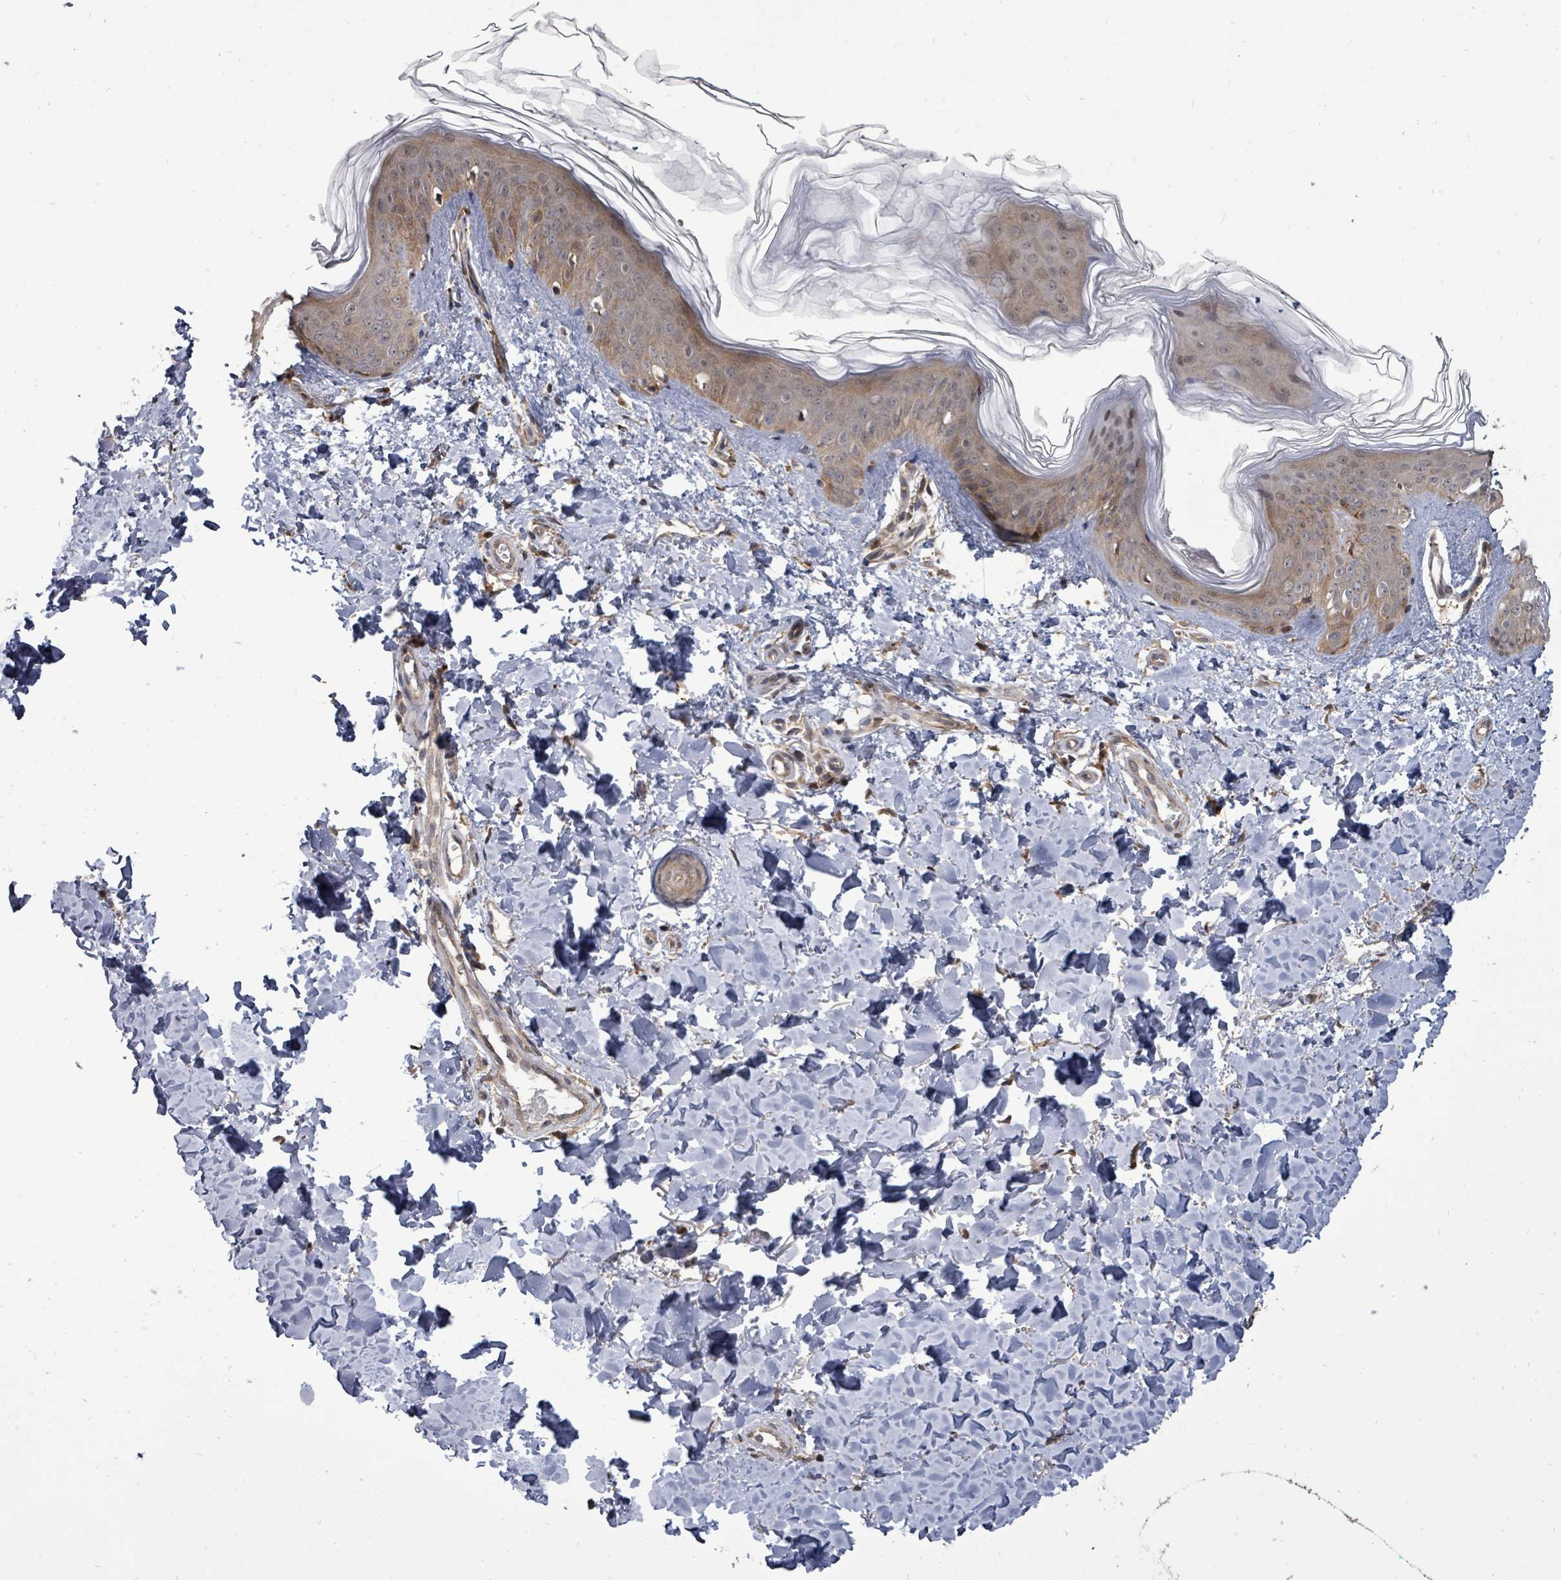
{"staining": {"intensity": "moderate", "quantity": ">75%", "location": "cytoplasmic/membranous"}, "tissue": "skin", "cell_type": "Fibroblasts", "image_type": "normal", "snomed": [{"axis": "morphology", "description": "Normal tissue, NOS"}, {"axis": "topography", "description": "Skin"}], "caption": "IHC staining of benign skin, which reveals medium levels of moderate cytoplasmic/membranous staining in about >75% of fibroblasts indicating moderate cytoplasmic/membranous protein staining. The staining was performed using DAB (brown) for protein detection and nuclei were counterstained in hematoxylin (blue).", "gene": "EIF3CL", "patient": {"sex": "female", "age": 41}}